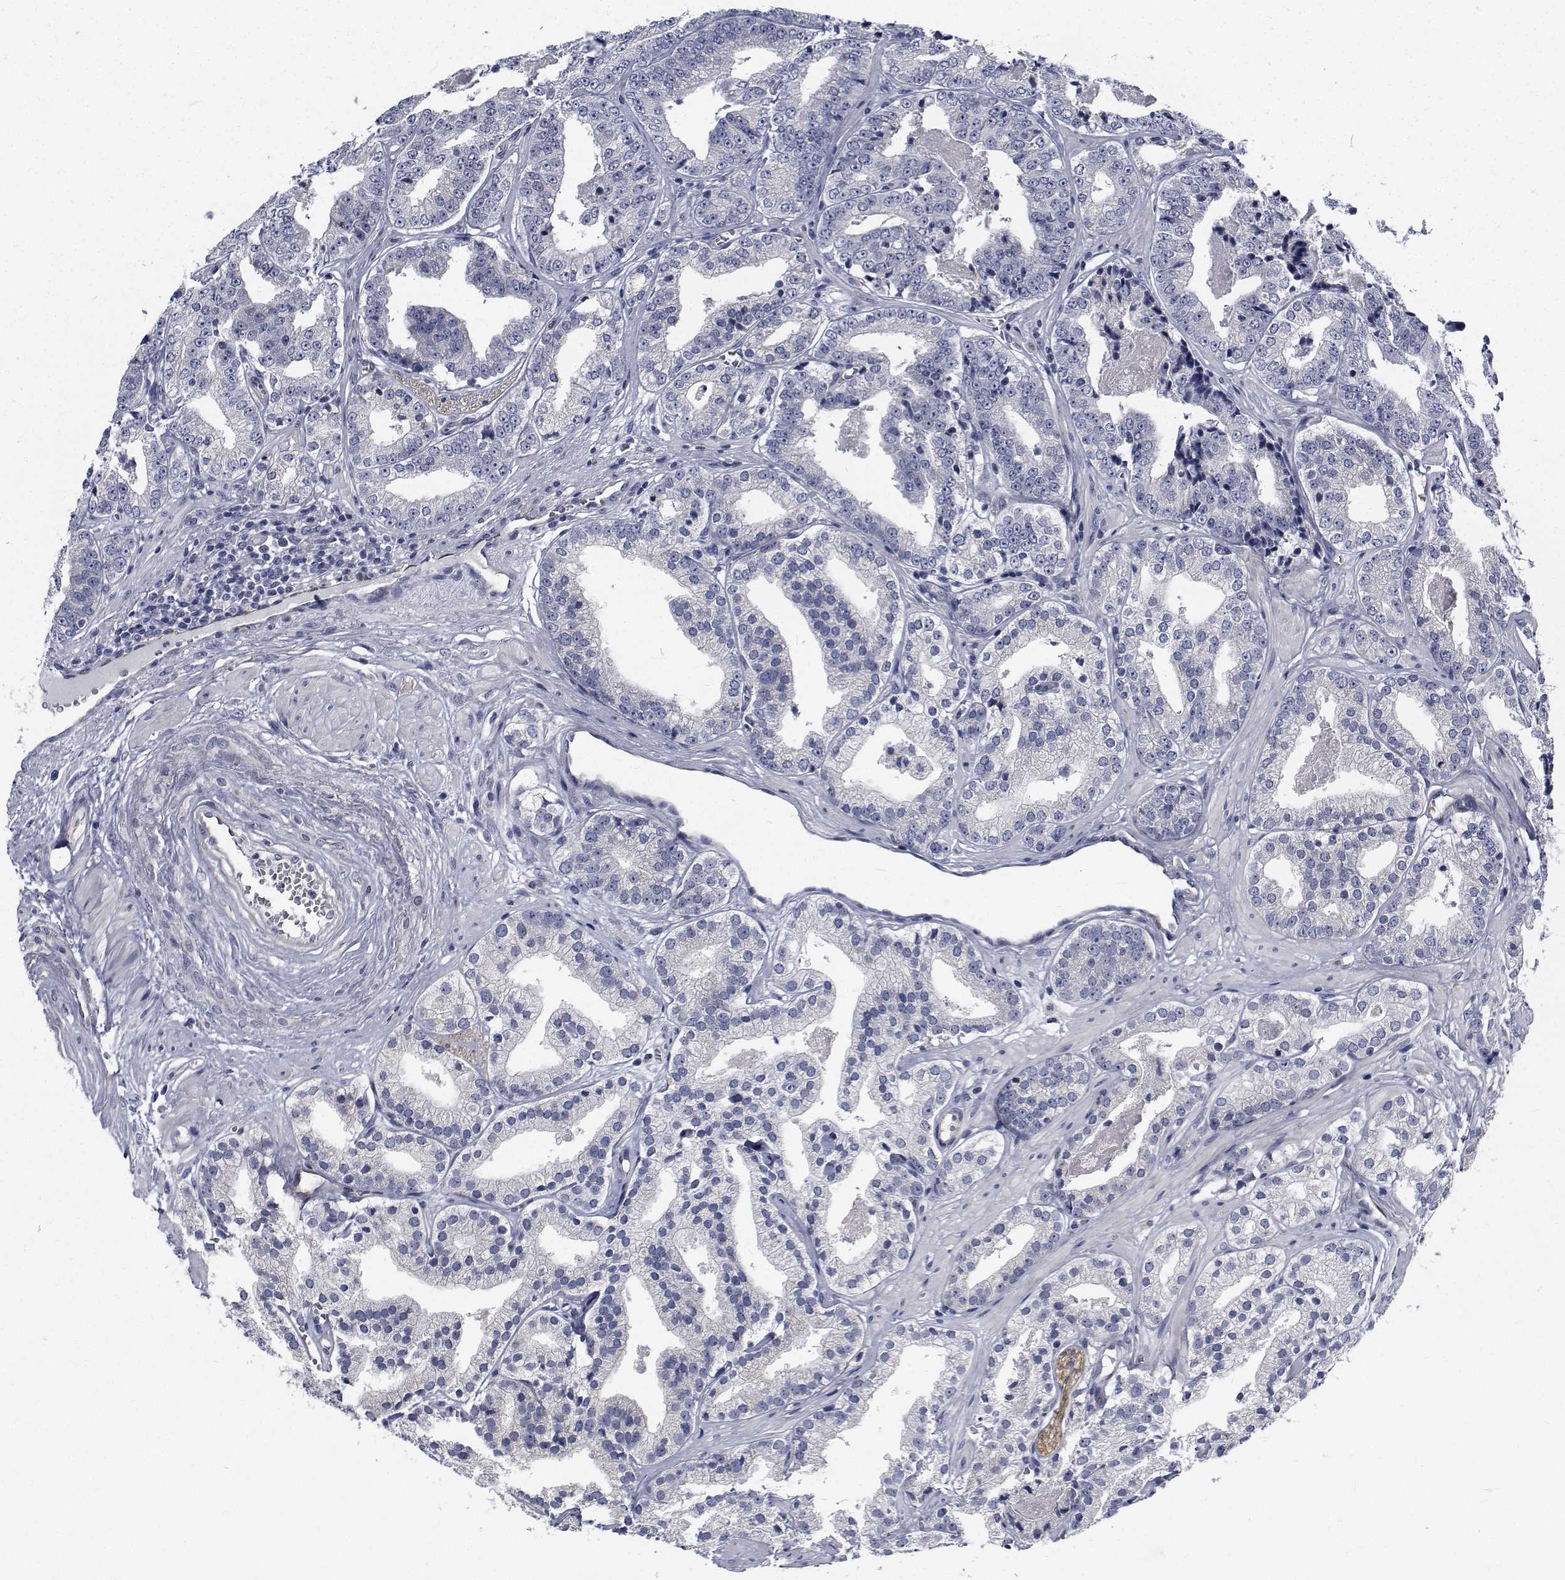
{"staining": {"intensity": "negative", "quantity": "none", "location": "none"}, "tissue": "prostate cancer", "cell_type": "Tumor cells", "image_type": "cancer", "snomed": [{"axis": "morphology", "description": "Adenocarcinoma, Low grade"}, {"axis": "topography", "description": "Prostate"}], "caption": "A micrograph of adenocarcinoma (low-grade) (prostate) stained for a protein displays no brown staining in tumor cells.", "gene": "TTBK1", "patient": {"sex": "male", "age": 60}}